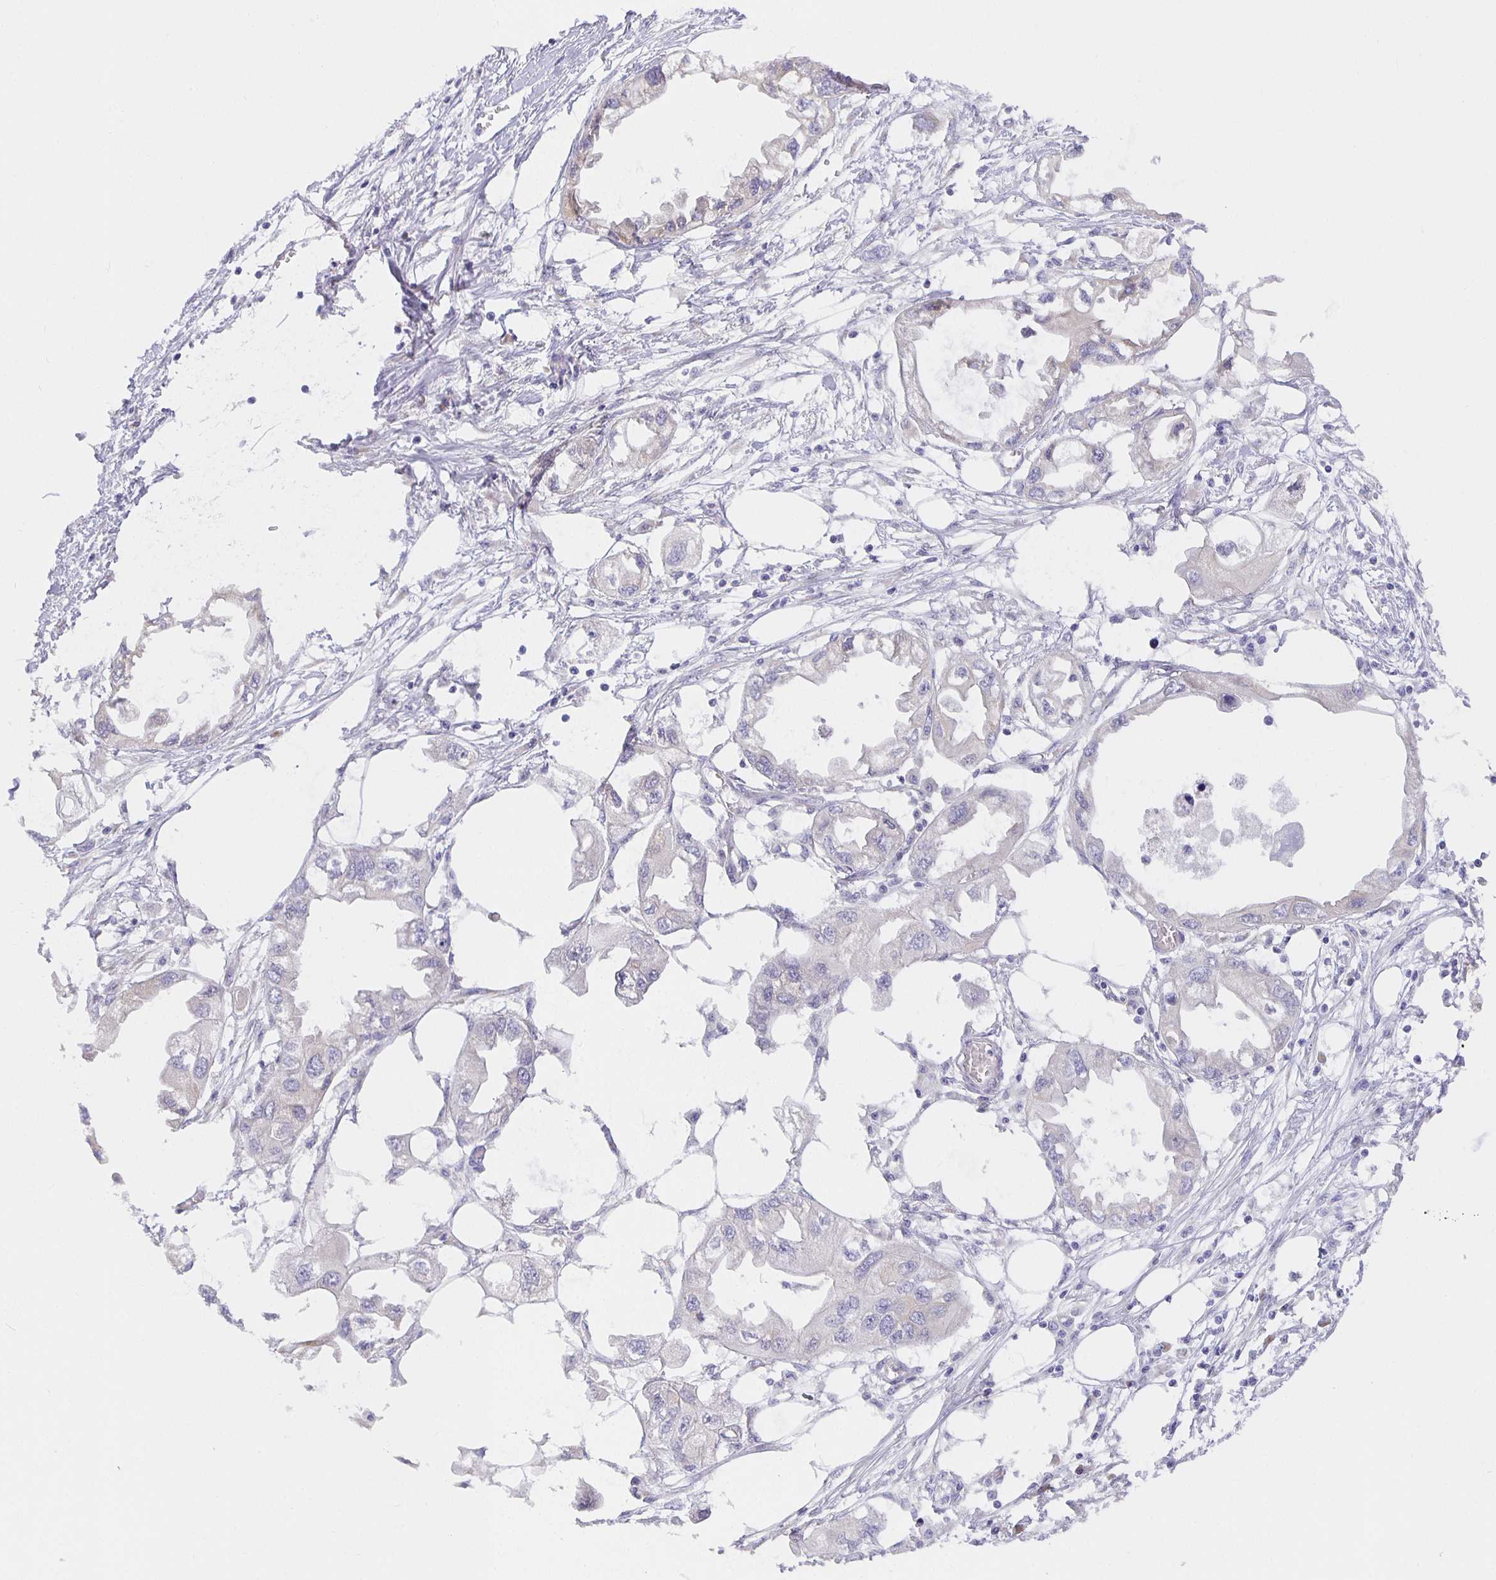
{"staining": {"intensity": "negative", "quantity": "none", "location": "none"}, "tissue": "endometrial cancer", "cell_type": "Tumor cells", "image_type": "cancer", "snomed": [{"axis": "morphology", "description": "Adenocarcinoma, NOS"}, {"axis": "morphology", "description": "Adenocarcinoma, metastatic, NOS"}, {"axis": "topography", "description": "Adipose tissue"}, {"axis": "topography", "description": "Endometrium"}], "caption": "This is an IHC micrograph of endometrial cancer. There is no expression in tumor cells.", "gene": "OPALIN", "patient": {"sex": "female", "age": 67}}